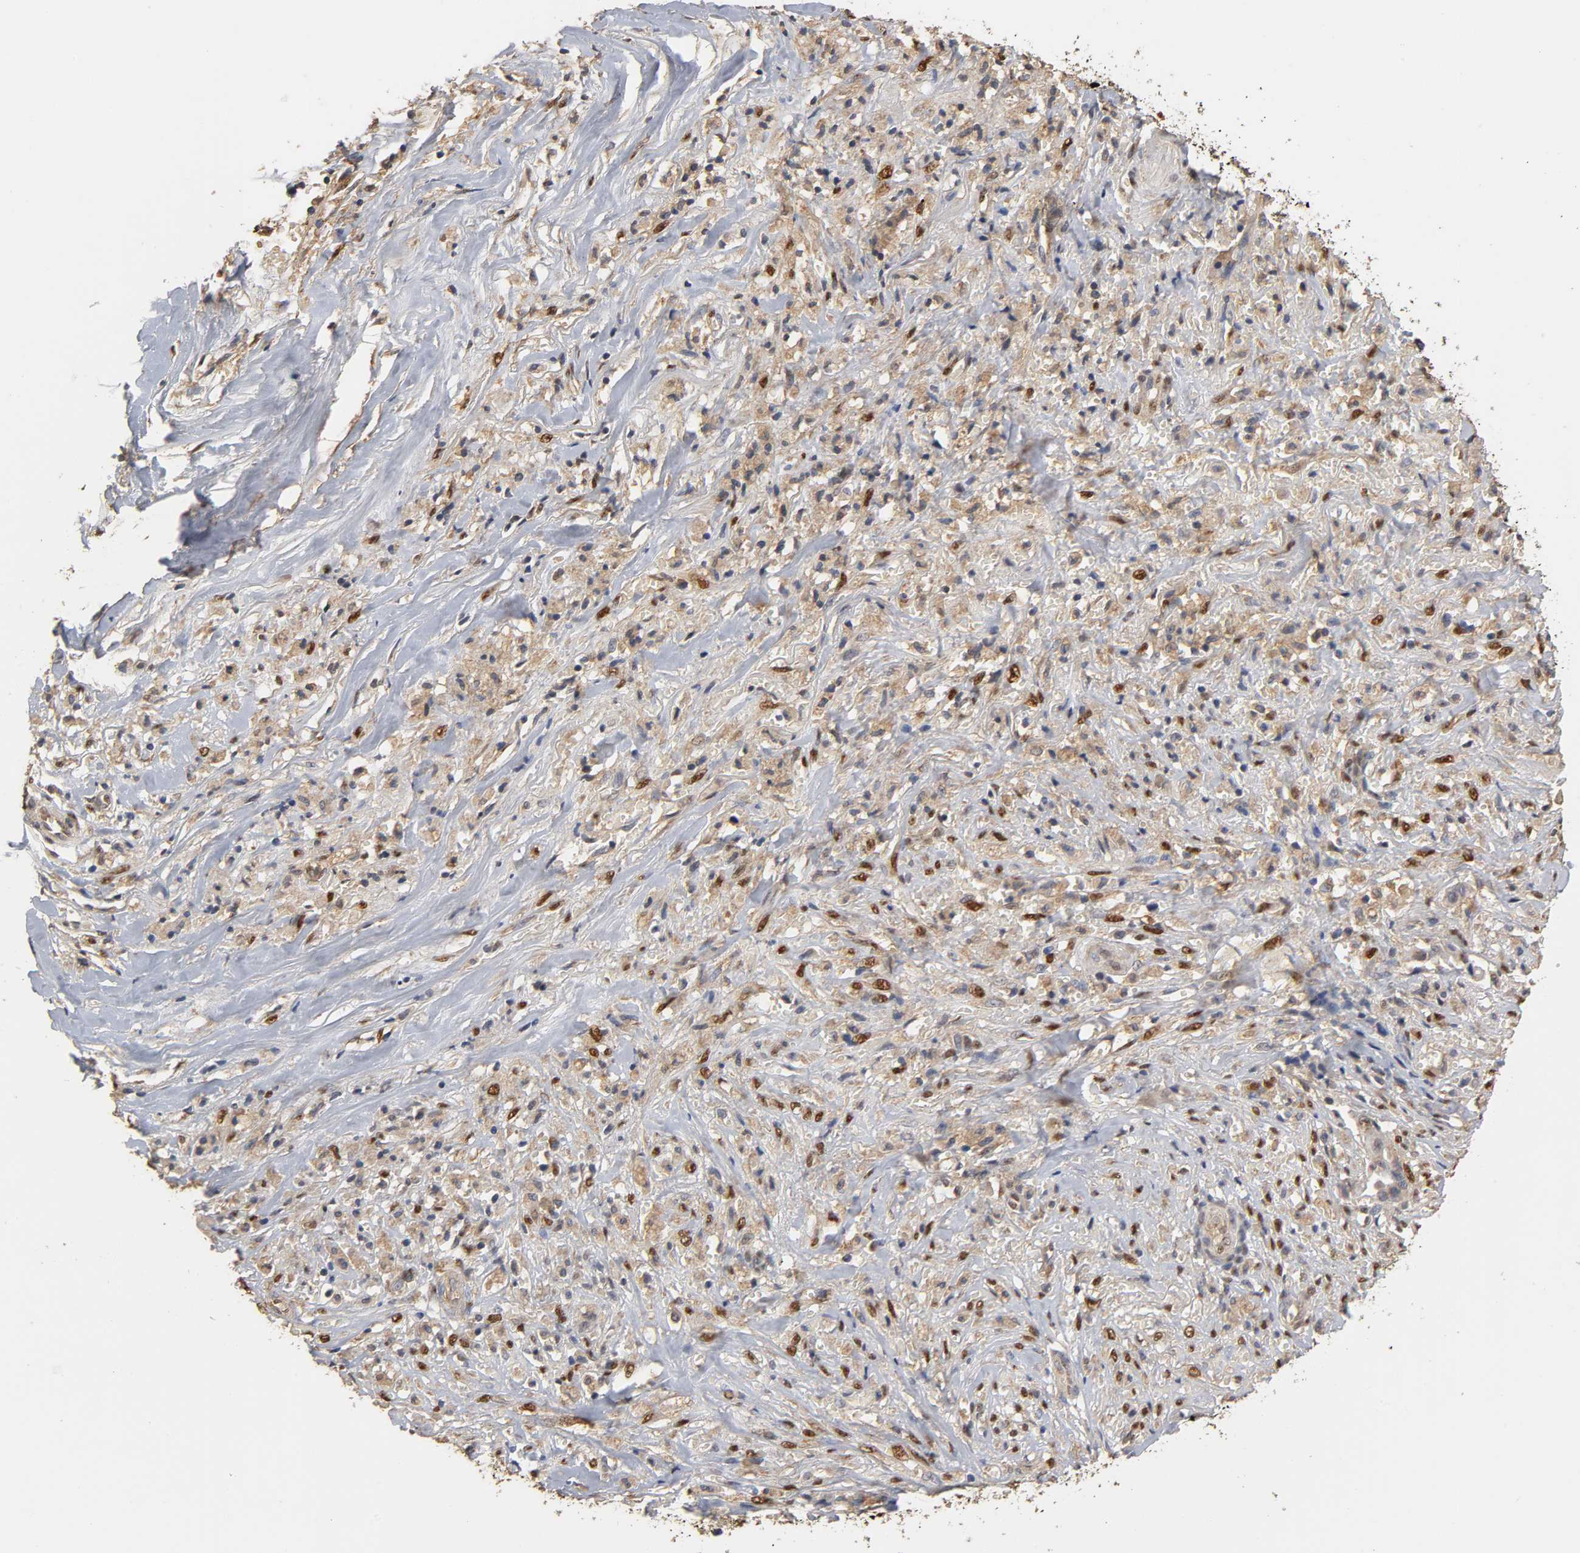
{"staining": {"intensity": "moderate", "quantity": "25%-75%", "location": "cytoplasmic/membranous,nuclear"}, "tissue": "liver cancer", "cell_type": "Tumor cells", "image_type": "cancer", "snomed": [{"axis": "morphology", "description": "Cholangiocarcinoma"}, {"axis": "topography", "description": "Liver"}], "caption": "A micrograph of liver cholangiocarcinoma stained for a protein exhibits moderate cytoplasmic/membranous and nuclear brown staining in tumor cells. (IHC, brightfield microscopy, high magnification).", "gene": "PKN1", "patient": {"sex": "female", "age": 70}}